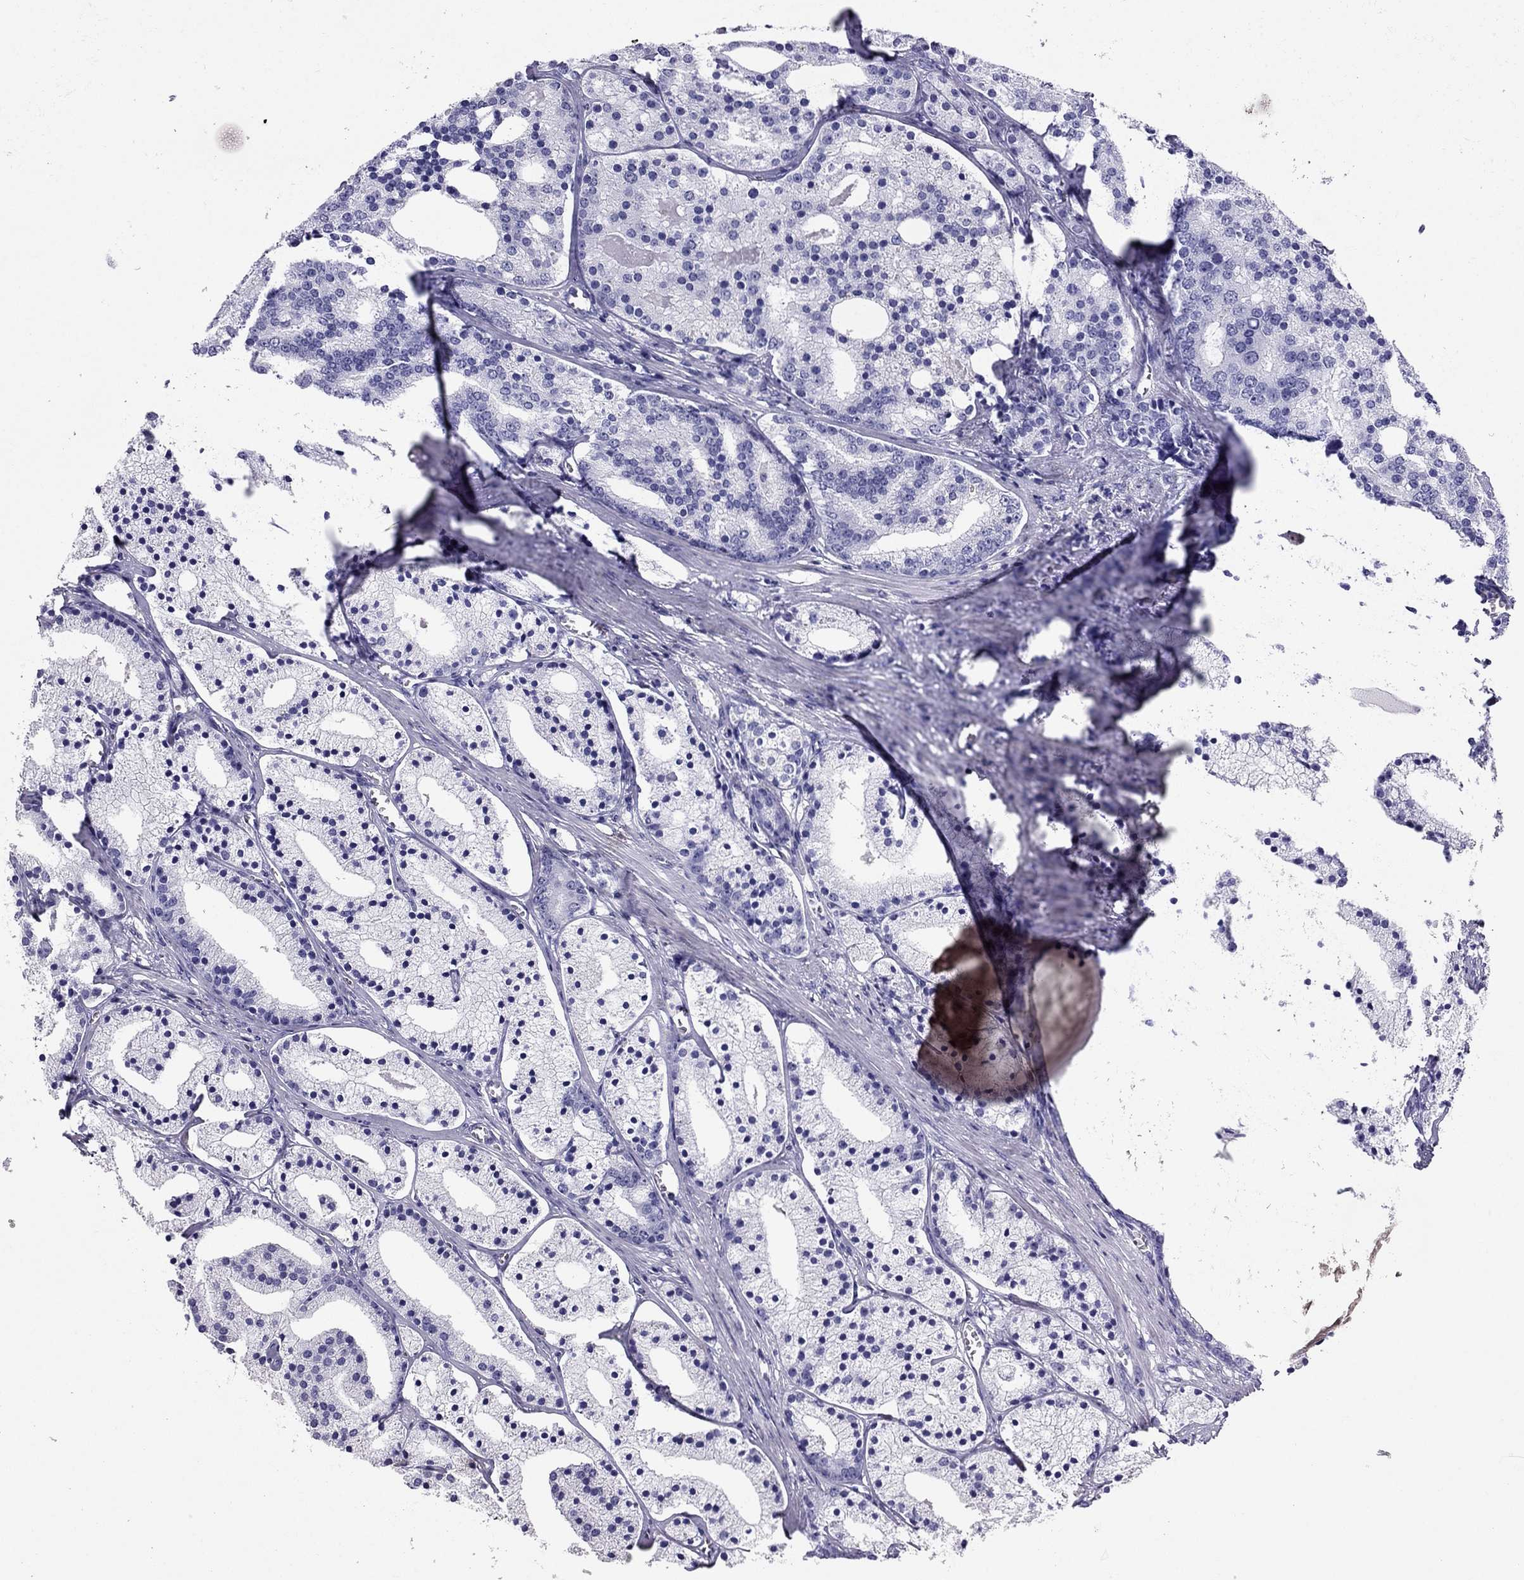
{"staining": {"intensity": "negative", "quantity": "none", "location": "none"}, "tissue": "prostate cancer", "cell_type": "Tumor cells", "image_type": "cancer", "snomed": [{"axis": "morphology", "description": "Adenocarcinoma, NOS"}, {"axis": "topography", "description": "Prostate"}], "caption": "Image shows no protein positivity in tumor cells of prostate cancer tissue.", "gene": "PDE6A", "patient": {"sex": "male", "age": 69}}